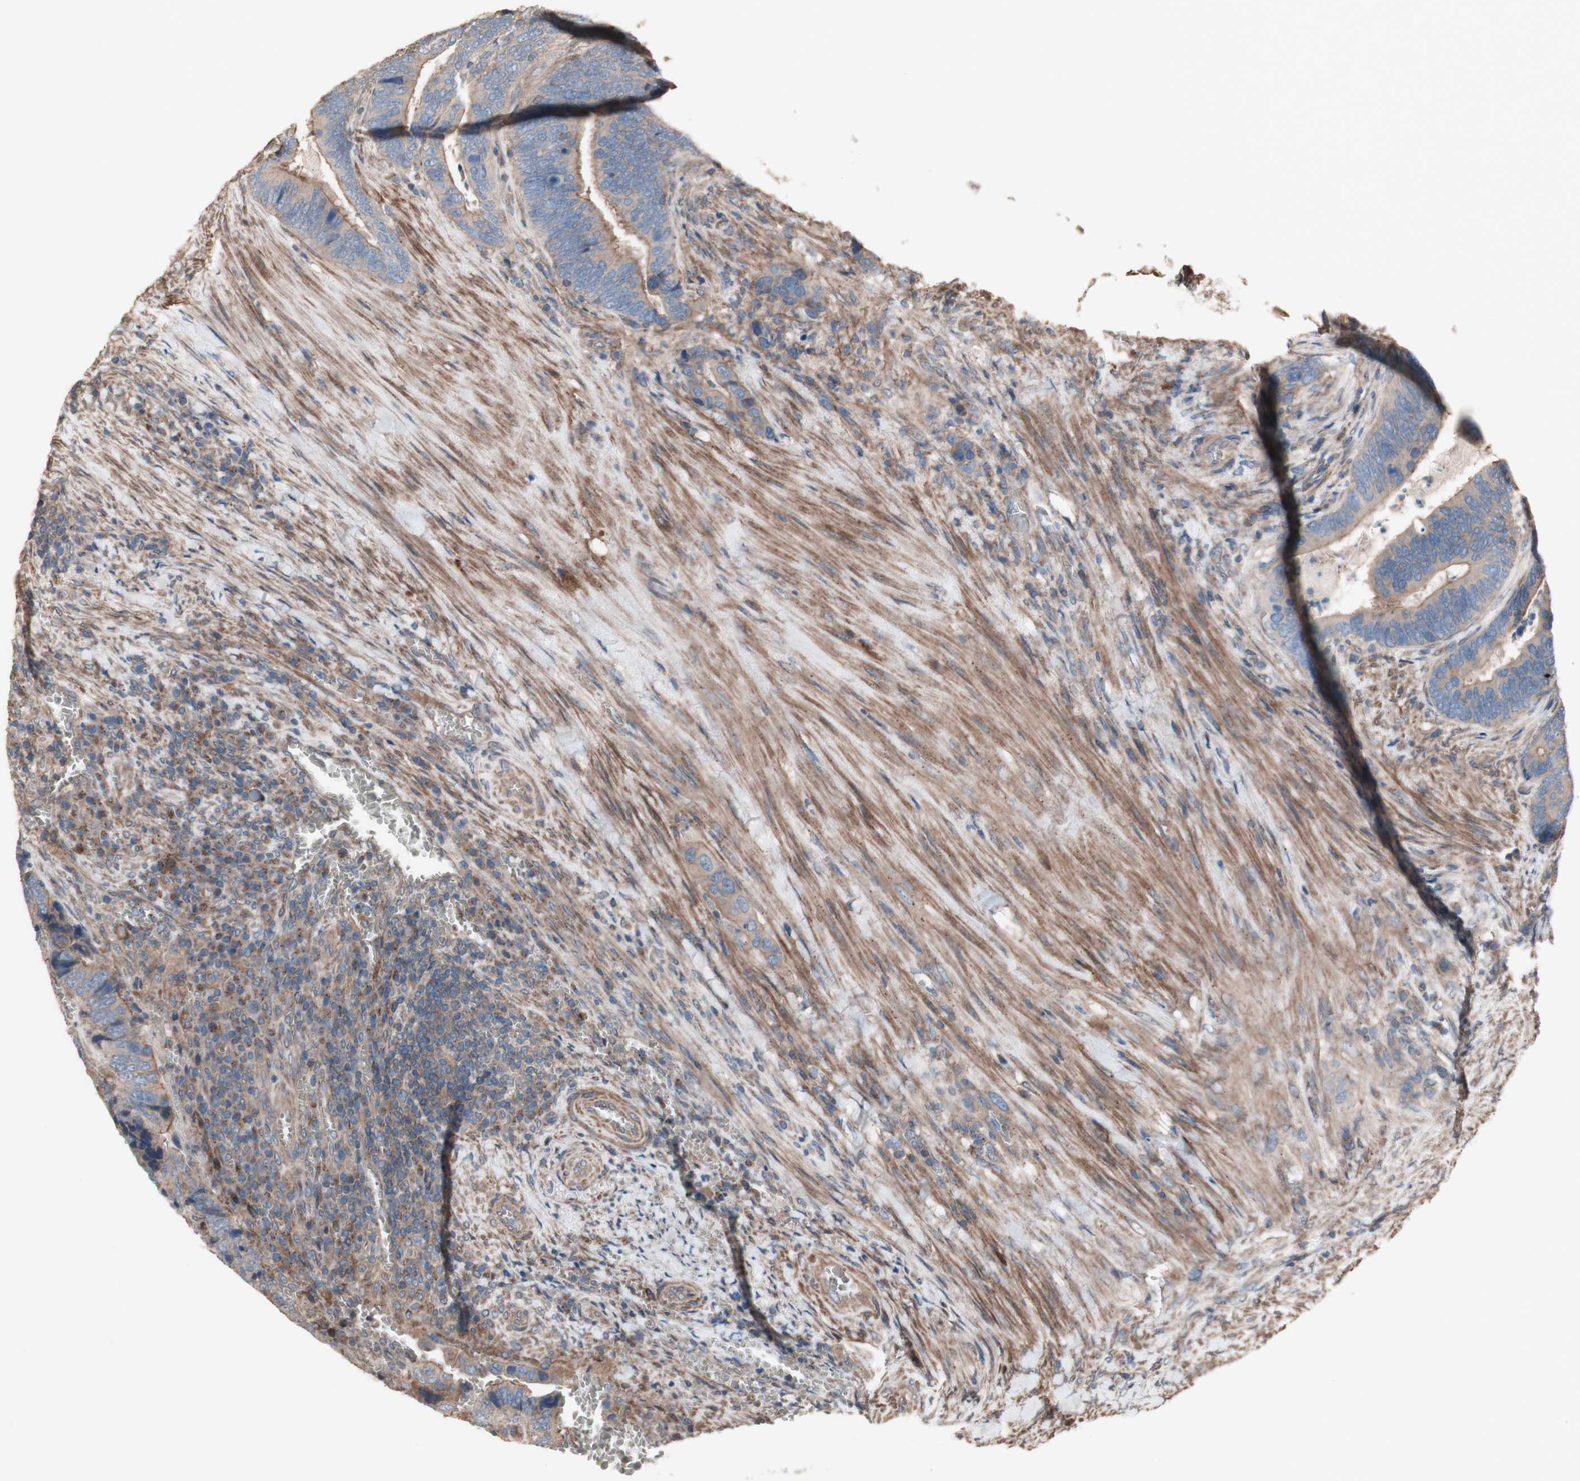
{"staining": {"intensity": "weak", "quantity": ">75%", "location": "cytoplasmic/membranous"}, "tissue": "colorectal cancer", "cell_type": "Tumor cells", "image_type": "cancer", "snomed": [{"axis": "morphology", "description": "Adenocarcinoma, NOS"}, {"axis": "topography", "description": "Colon"}], "caption": "Human colorectal adenocarcinoma stained with a brown dye exhibits weak cytoplasmic/membranous positive expression in about >75% of tumor cells.", "gene": "COPB1", "patient": {"sex": "male", "age": 72}}